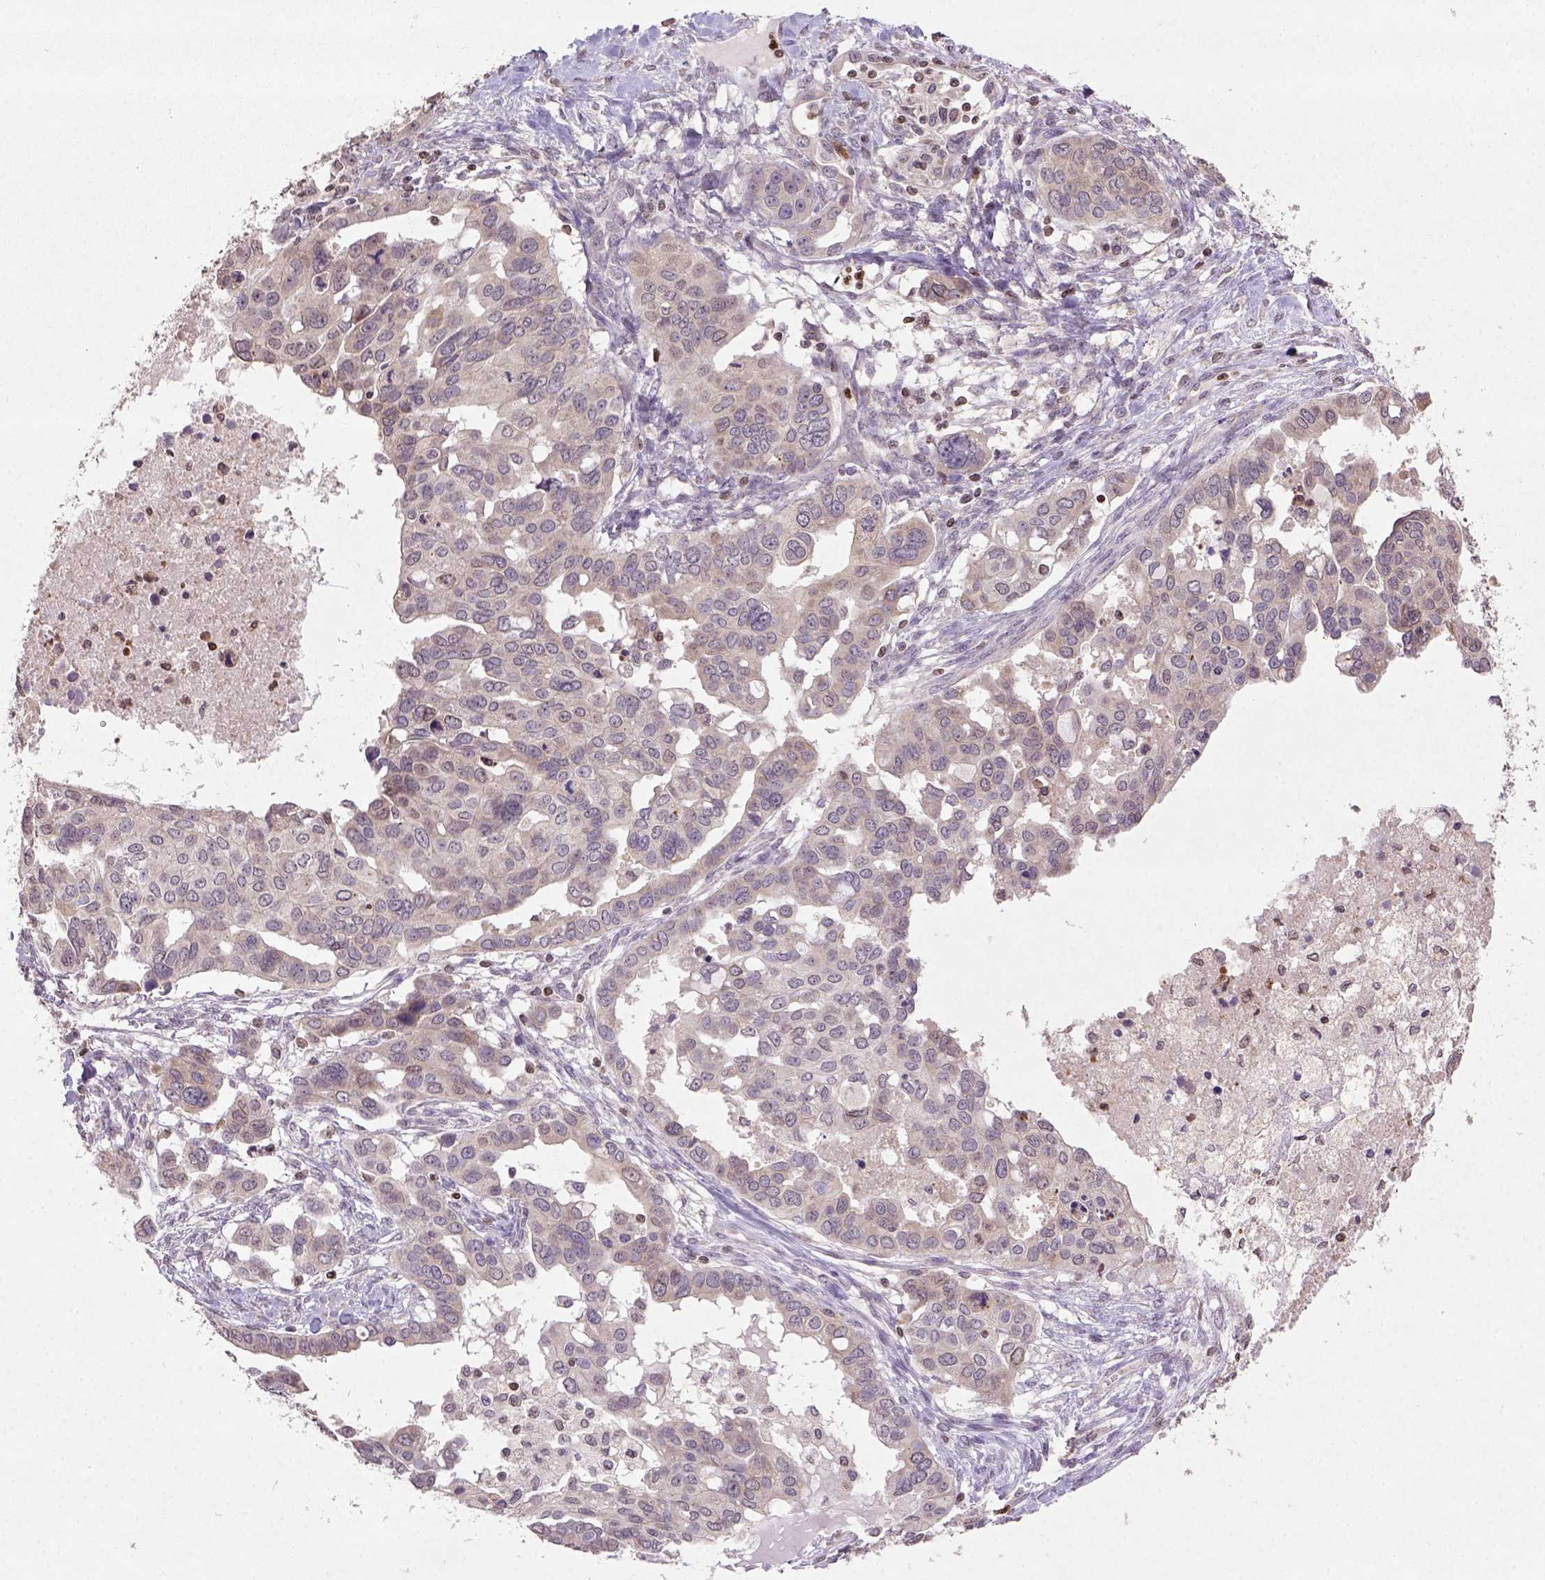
{"staining": {"intensity": "weak", "quantity": ">75%", "location": "cytoplasmic/membranous"}, "tissue": "ovarian cancer", "cell_type": "Tumor cells", "image_type": "cancer", "snomed": [{"axis": "morphology", "description": "Carcinoma, endometroid"}, {"axis": "topography", "description": "Ovary"}], "caption": "Protein expression analysis of endometroid carcinoma (ovarian) reveals weak cytoplasmic/membranous staining in about >75% of tumor cells.", "gene": "NUDT3", "patient": {"sex": "female", "age": 78}}